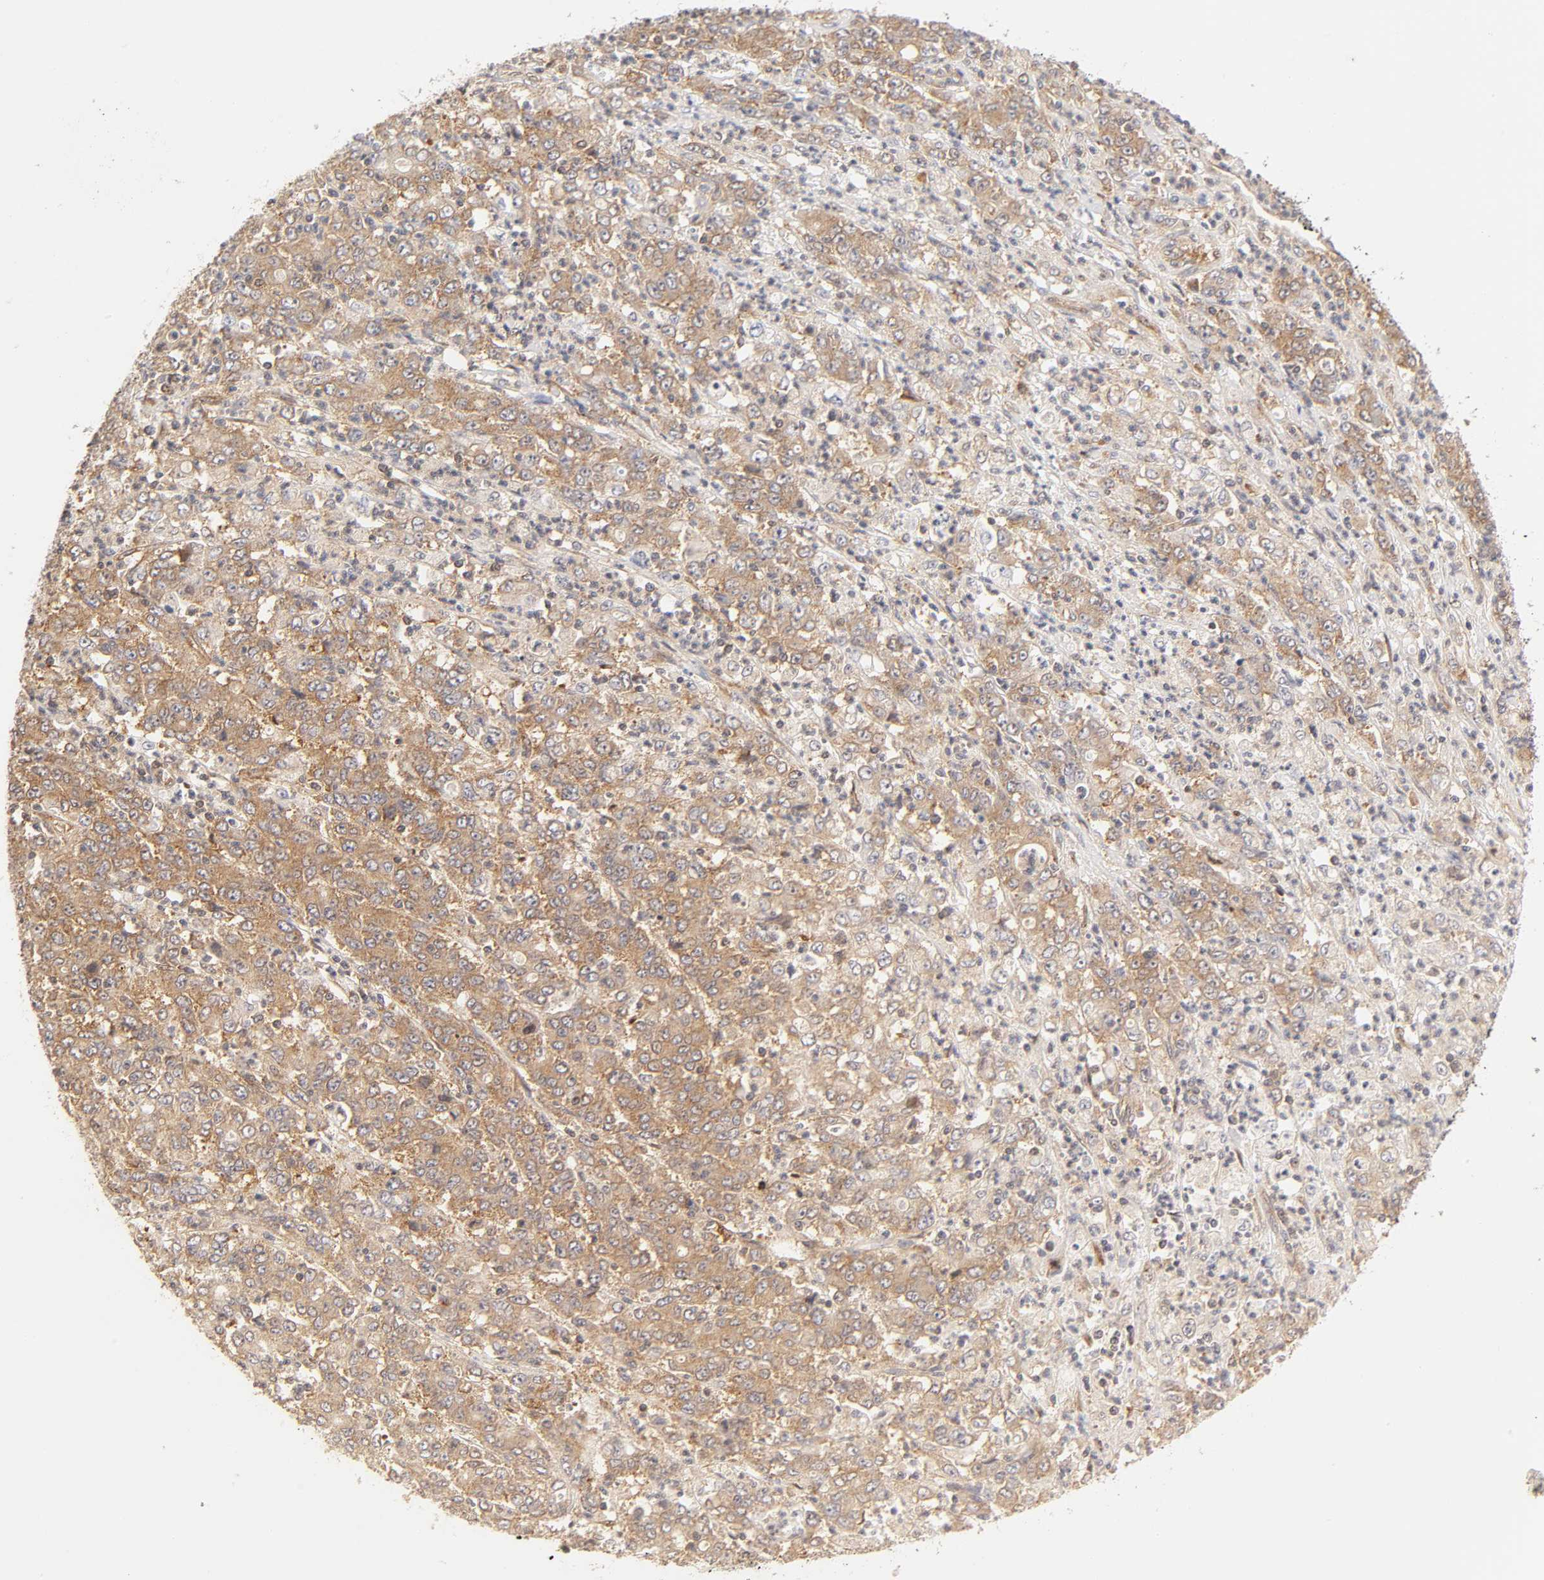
{"staining": {"intensity": "weak", "quantity": ">75%", "location": "cytoplasmic/membranous"}, "tissue": "stomach cancer", "cell_type": "Tumor cells", "image_type": "cancer", "snomed": [{"axis": "morphology", "description": "Adenocarcinoma, NOS"}, {"axis": "topography", "description": "Stomach, lower"}], "caption": "Immunohistochemistry (IHC) image of human stomach adenocarcinoma stained for a protein (brown), which exhibits low levels of weak cytoplasmic/membranous positivity in about >75% of tumor cells.", "gene": "PAFAH1B1", "patient": {"sex": "female", "age": 71}}